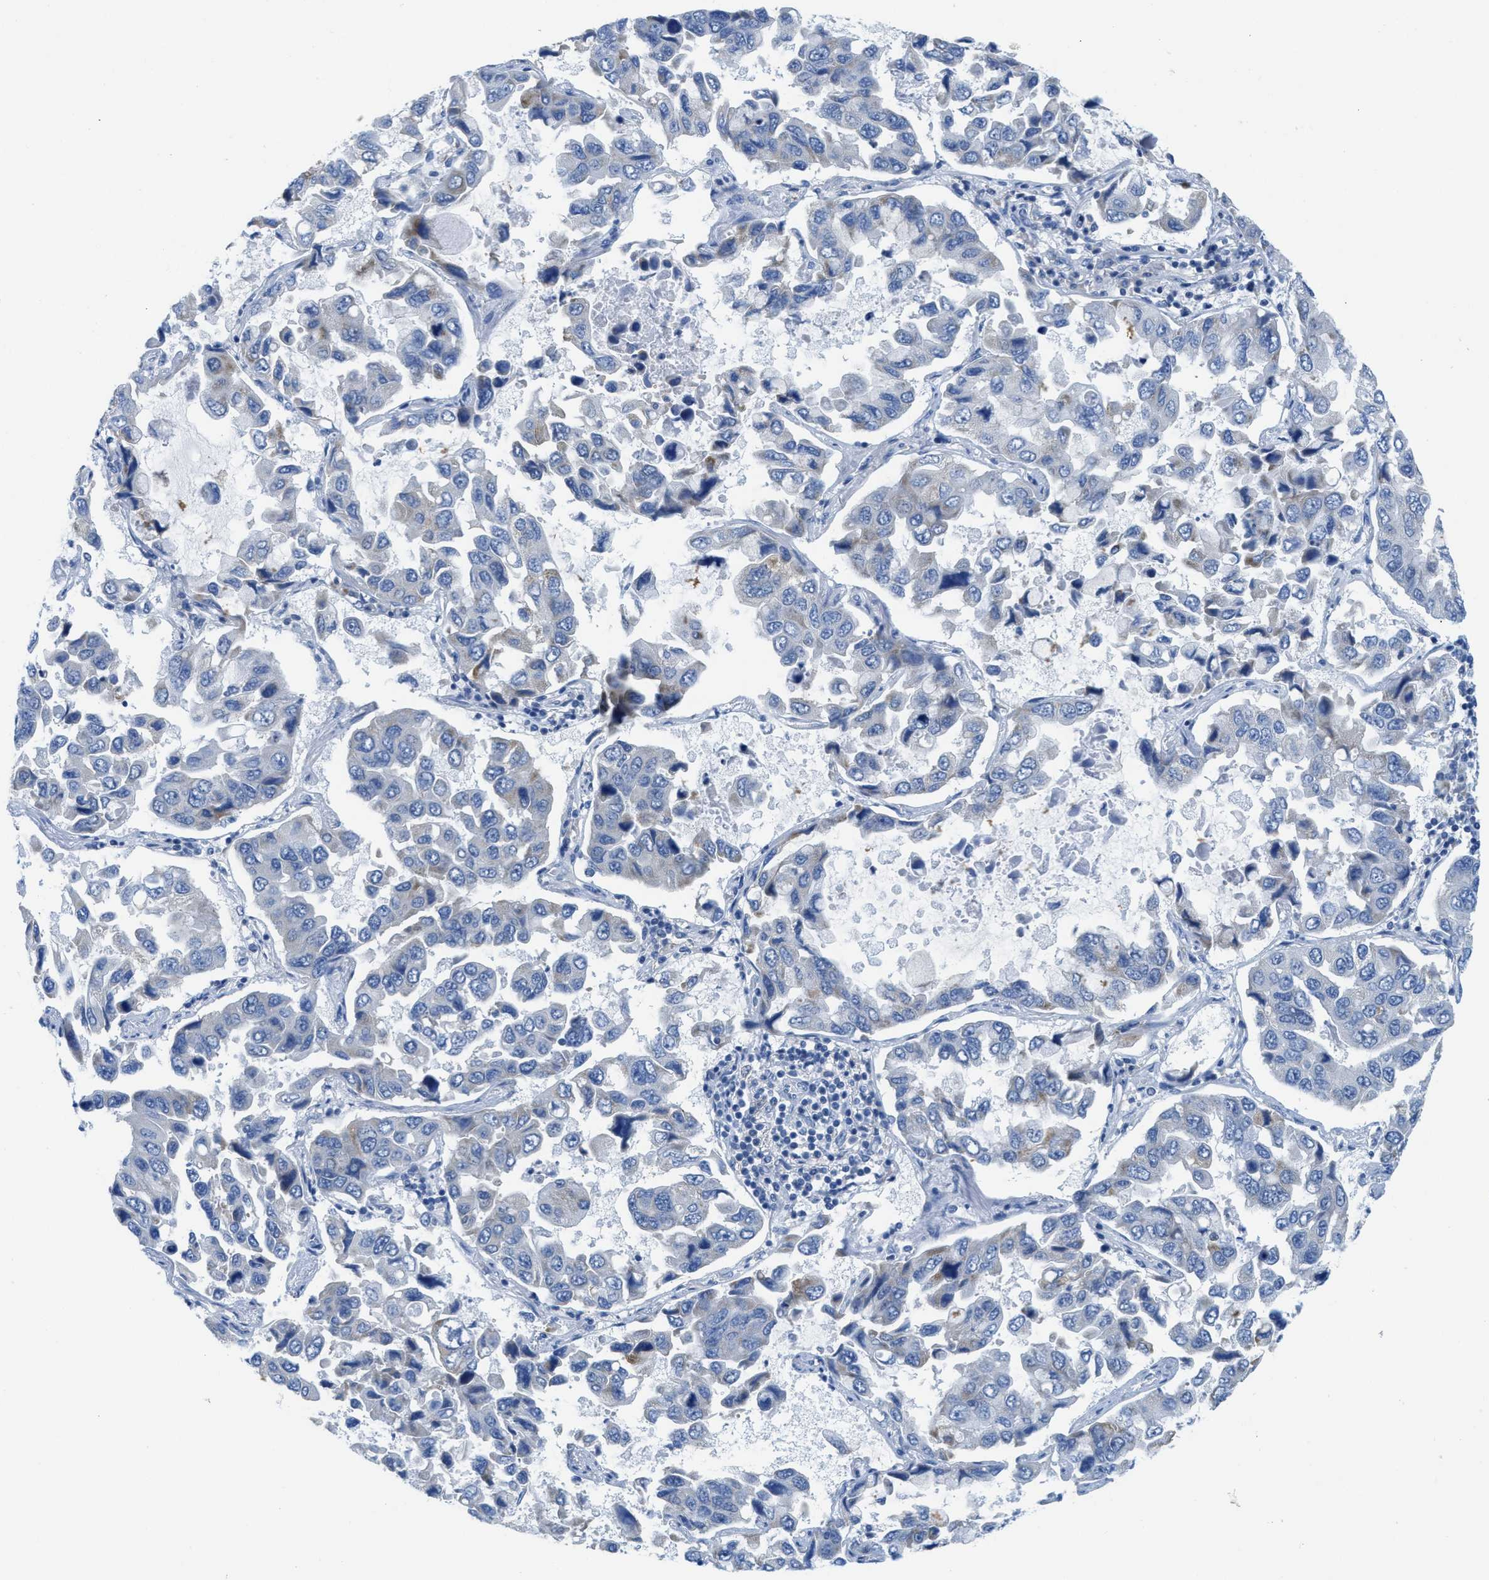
{"staining": {"intensity": "negative", "quantity": "none", "location": "none"}, "tissue": "lung cancer", "cell_type": "Tumor cells", "image_type": "cancer", "snomed": [{"axis": "morphology", "description": "Adenocarcinoma, NOS"}, {"axis": "topography", "description": "Lung"}], "caption": "The photomicrograph reveals no significant staining in tumor cells of lung cancer.", "gene": "PTDSS1", "patient": {"sex": "male", "age": 64}}